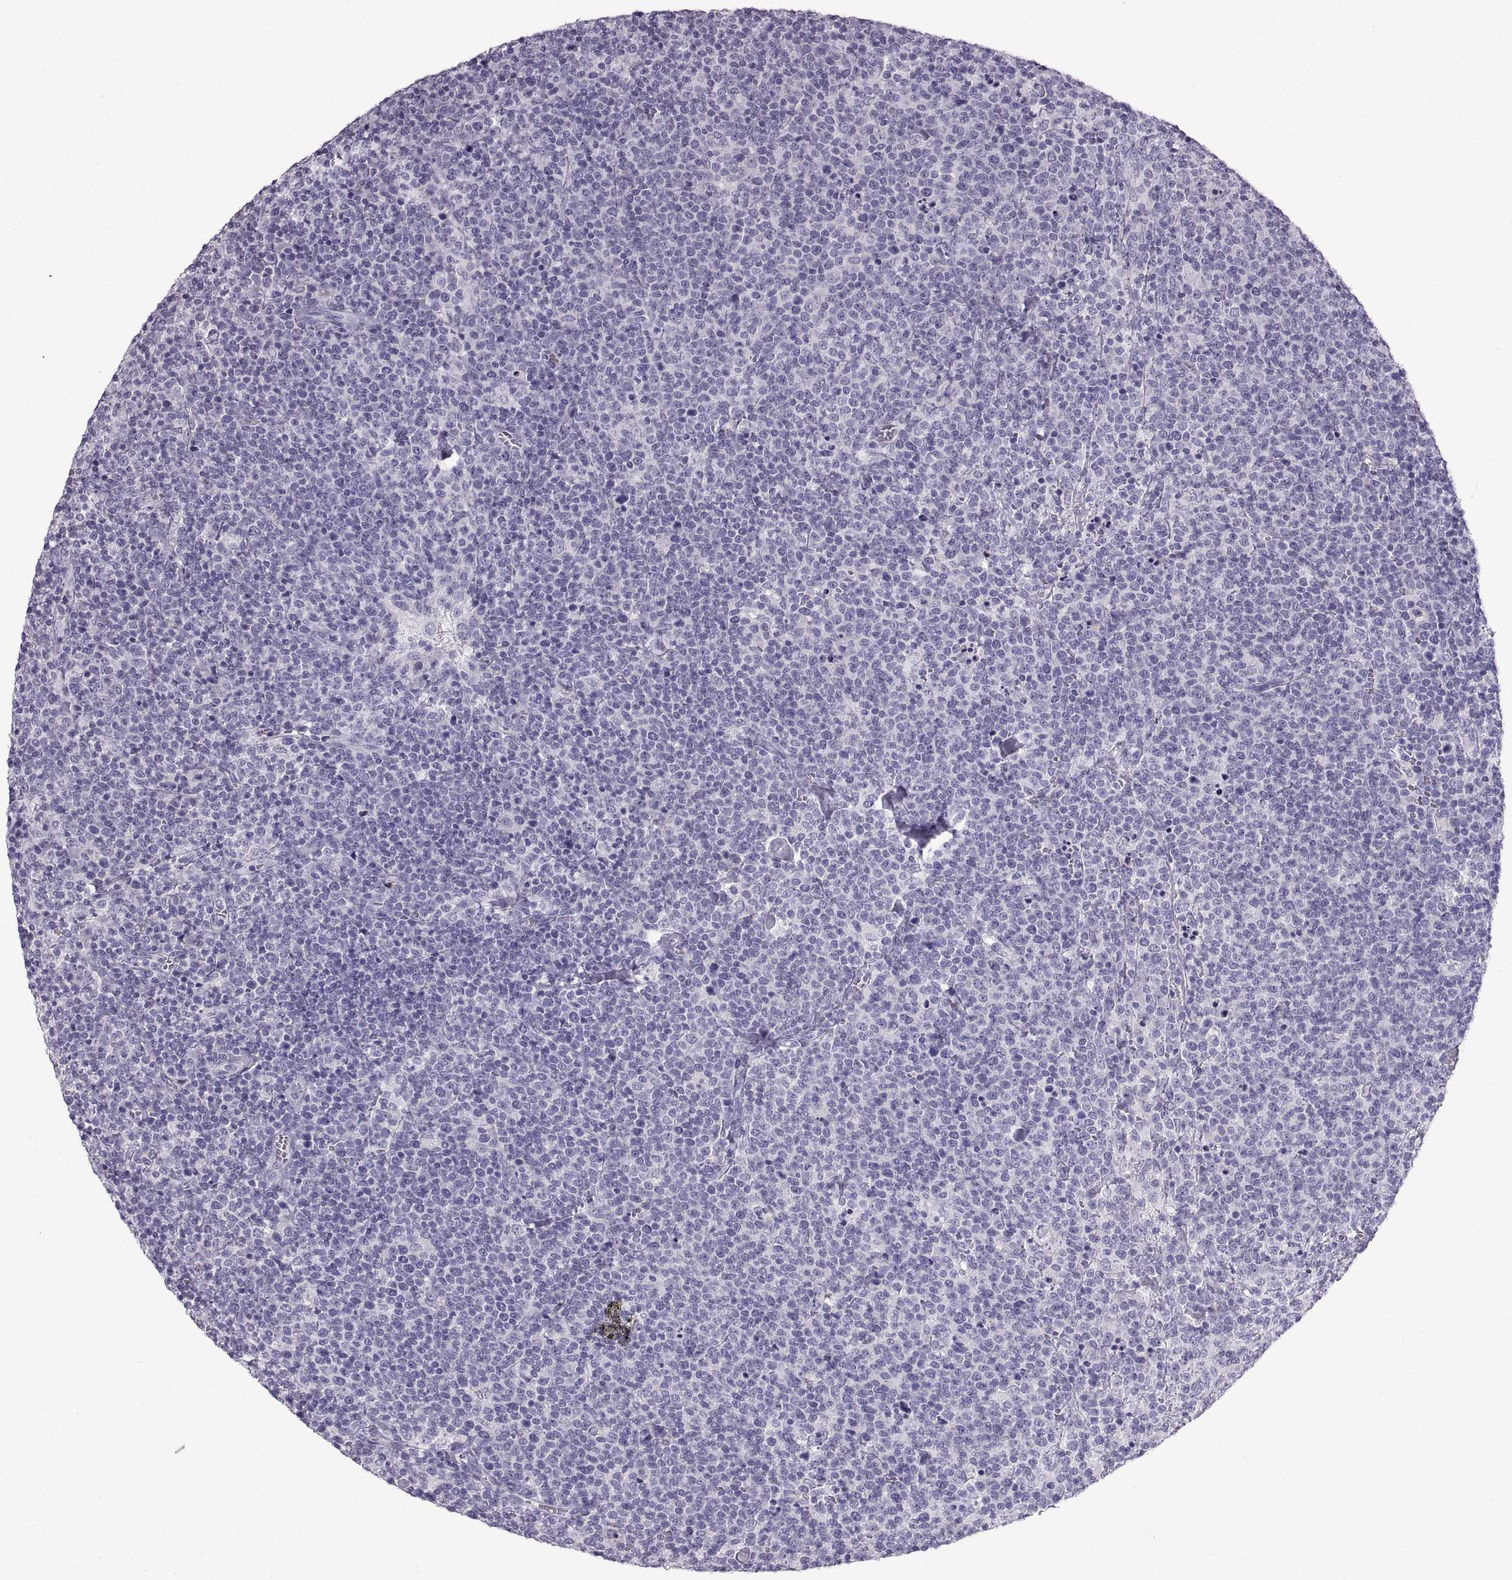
{"staining": {"intensity": "negative", "quantity": "none", "location": "none"}, "tissue": "lymphoma", "cell_type": "Tumor cells", "image_type": "cancer", "snomed": [{"axis": "morphology", "description": "Malignant lymphoma, non-Hodgkin's type, High grade"}, {"axis": "topography", "description": "Lymph node"}], "caption": "Micrograph shows no significant protein expression in tumor cells of lymphoma.", "gene": "SPACDR", "patient": {"sex": "male", "age": 61}}